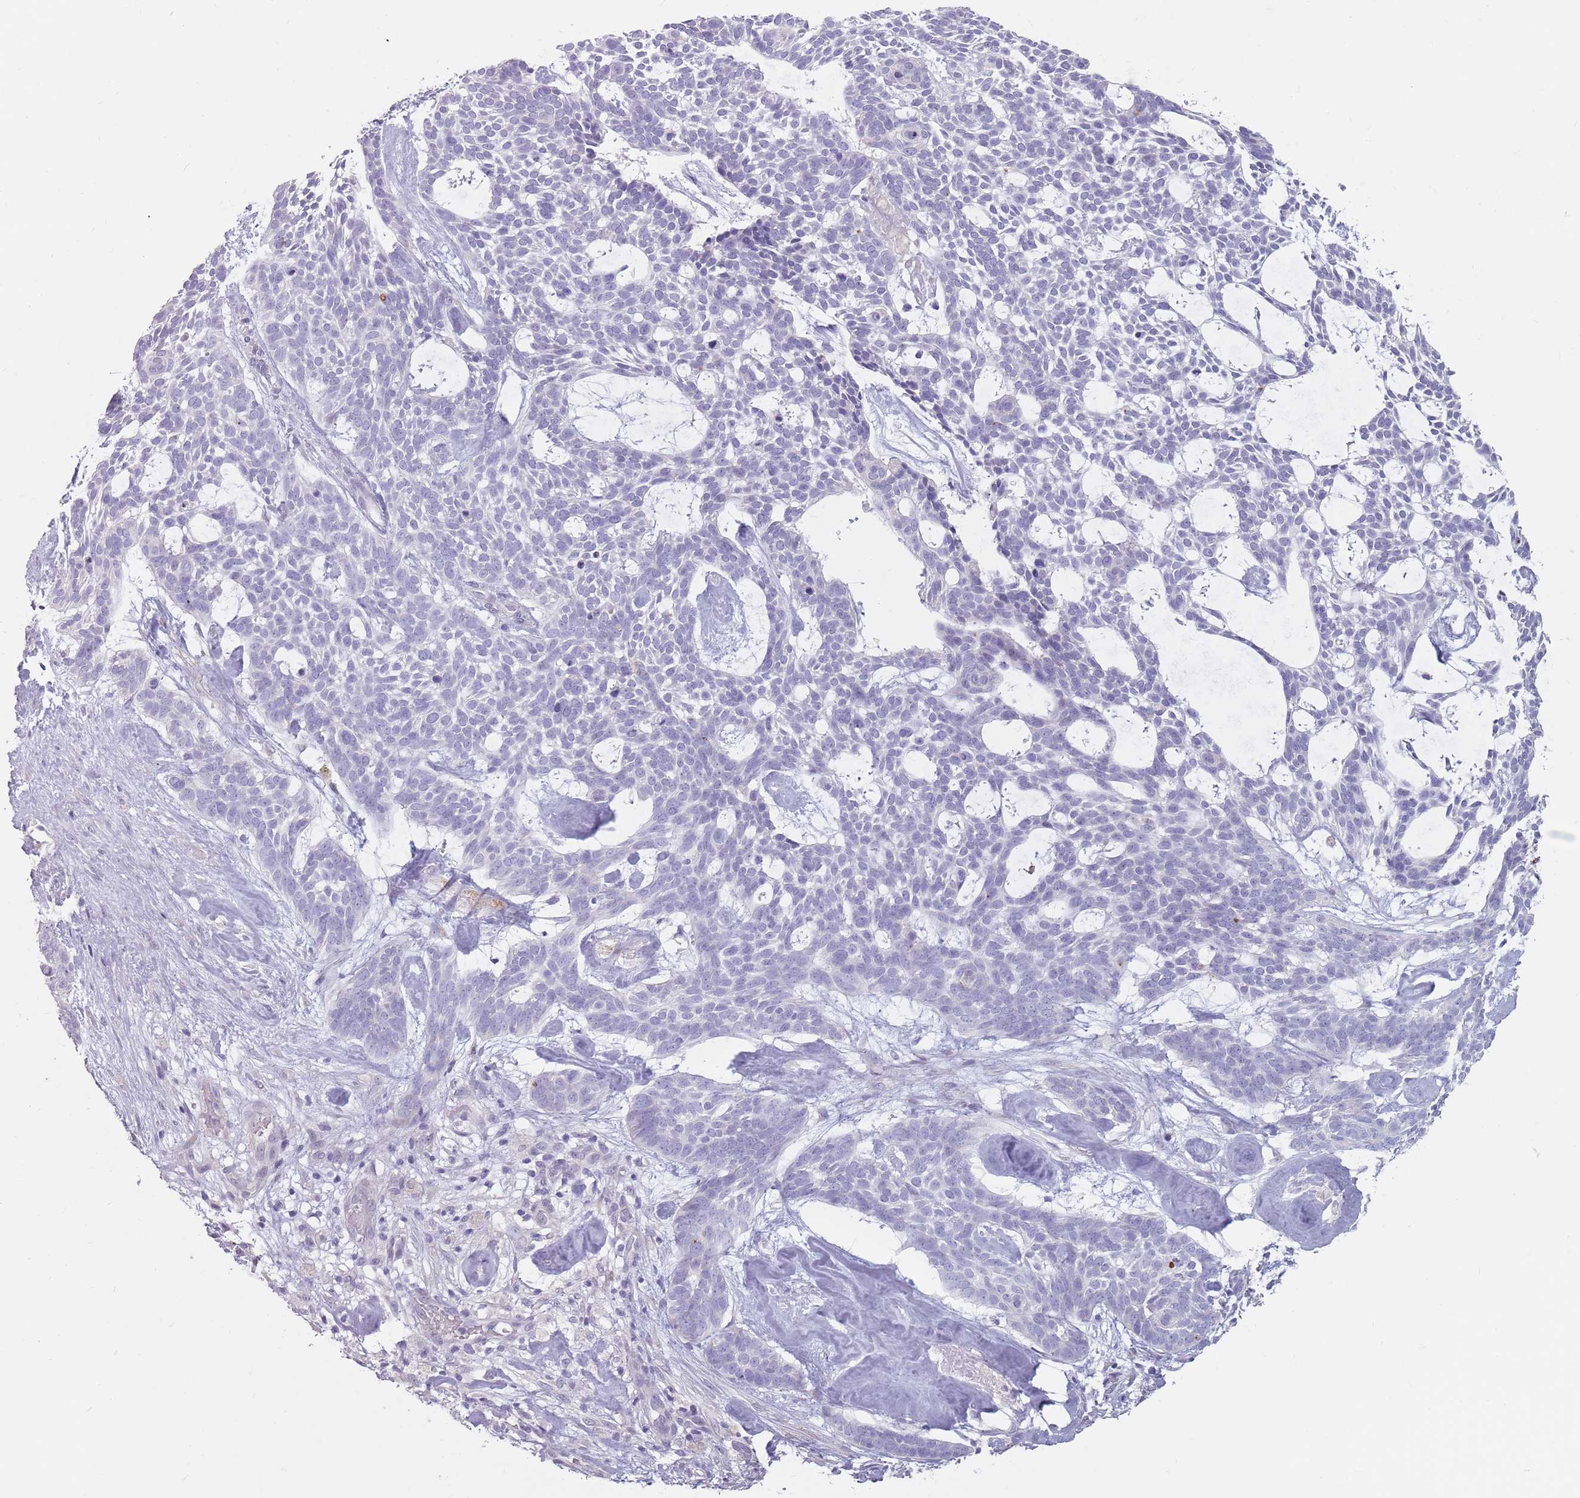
{"staining": {"intensity": "negative", "quantity": "none", "location": "none"}, "tissue": "skin cancer", "cell_type": "Tumor cells", "image_type": "cancer", "snomed": [{"axis": "morphology", "description": "Basal cell carcinoma"}, {"axis": "topography", "description": "Skin"}], "caption": "Histopathology image shows no significant protein expression in tumor cells of skin cancer (basal cell carcinoma).", "gene": "DXO", "patient": {"sex": "male", "age": 61}}